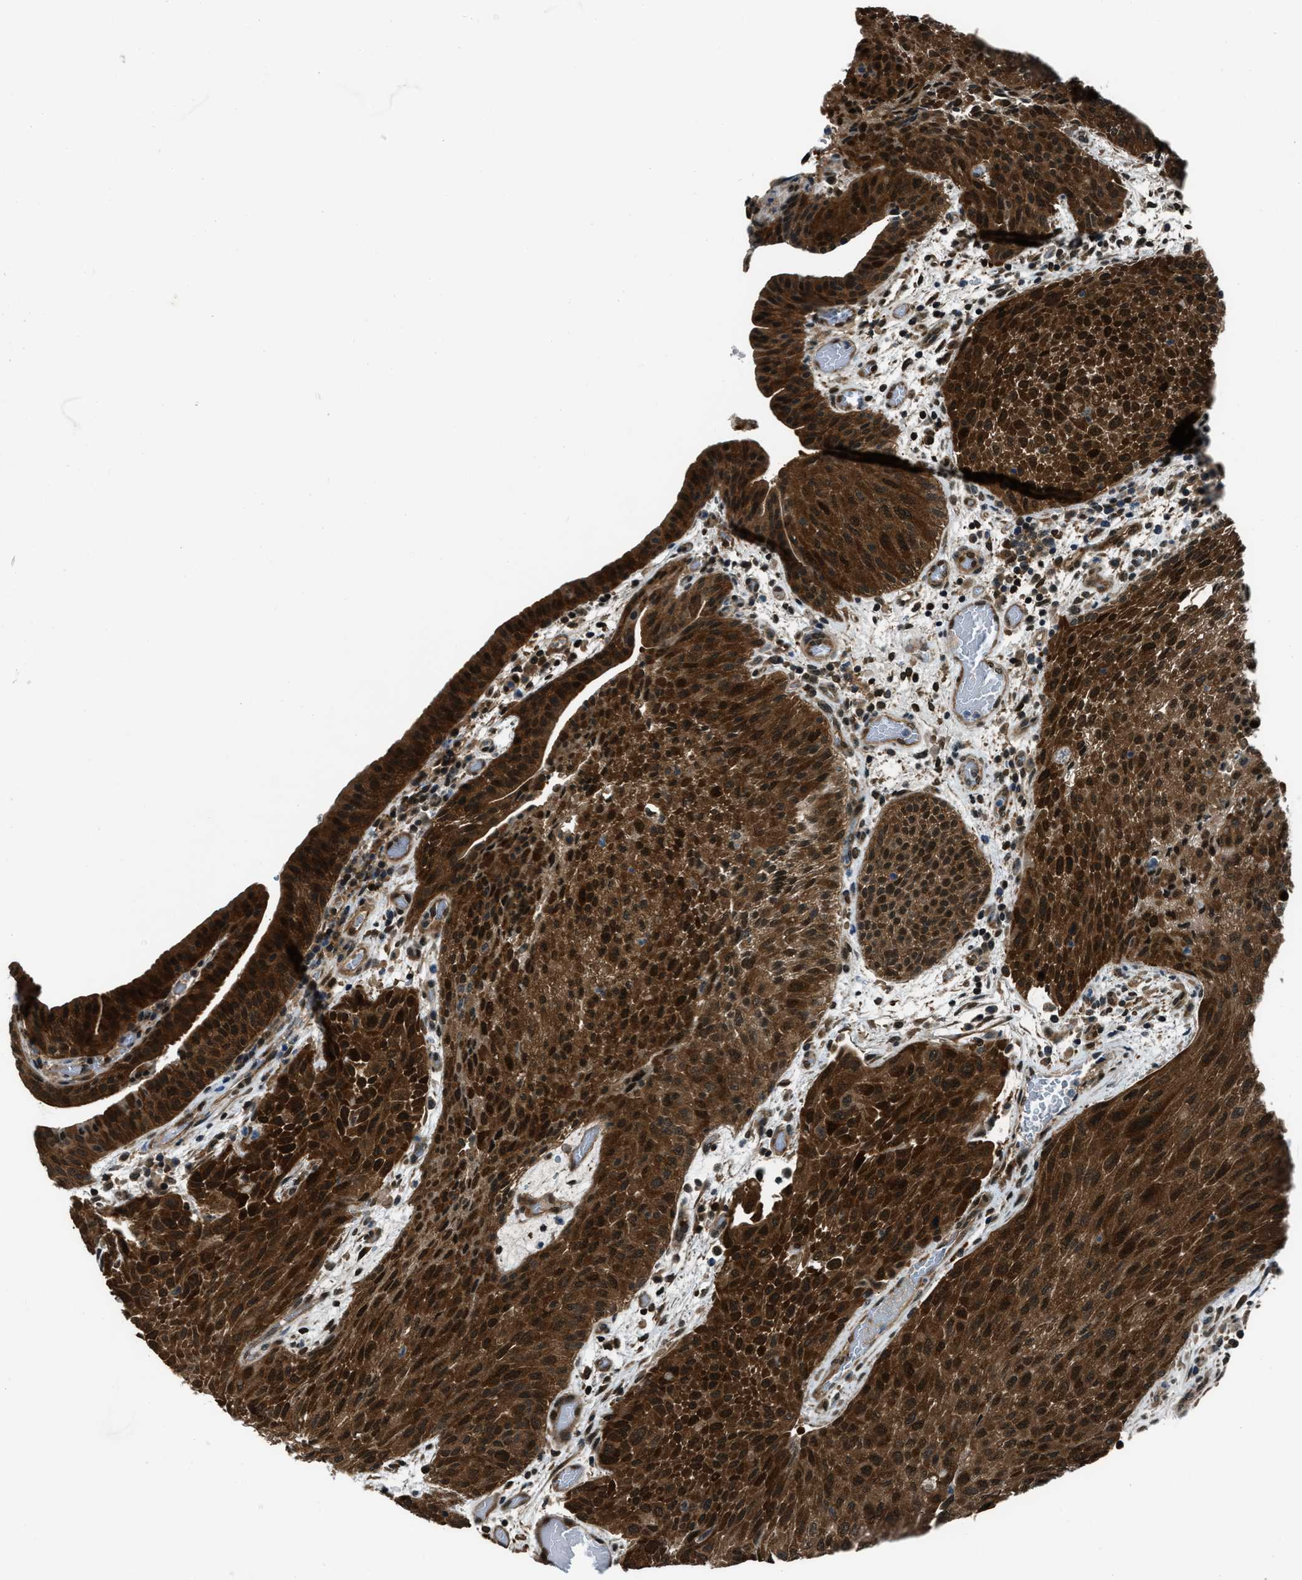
{"staining": {"intensity": "strong", "quantity": ">75%", "location": "cytoplasmic/membranous,nuclear"}, "tissue": "urothelial cancer", "cell_type": "Tumor cells", "image_type": "cancer", "snomed": [{"axis": "morphology", "description": "Urothelial carcinoma, Low grade"}, {"axis": "morphology", "description": "Urothelial carcinoma, High grade"}, {"axis": "topography", "description": "Urinary bladder"}], "caption": "Immunohistochemistry (IHC) (DAB (3,3'-diaminobenzidine)) staining of urothelial carcinoma (high-grade) exhibits strong cytoplasmic/membranous and nuclear protein expression in approximately >75% of tumor cells.", "gene": "NUDCD3", "patient": {"sex": "male", "age": 35}}